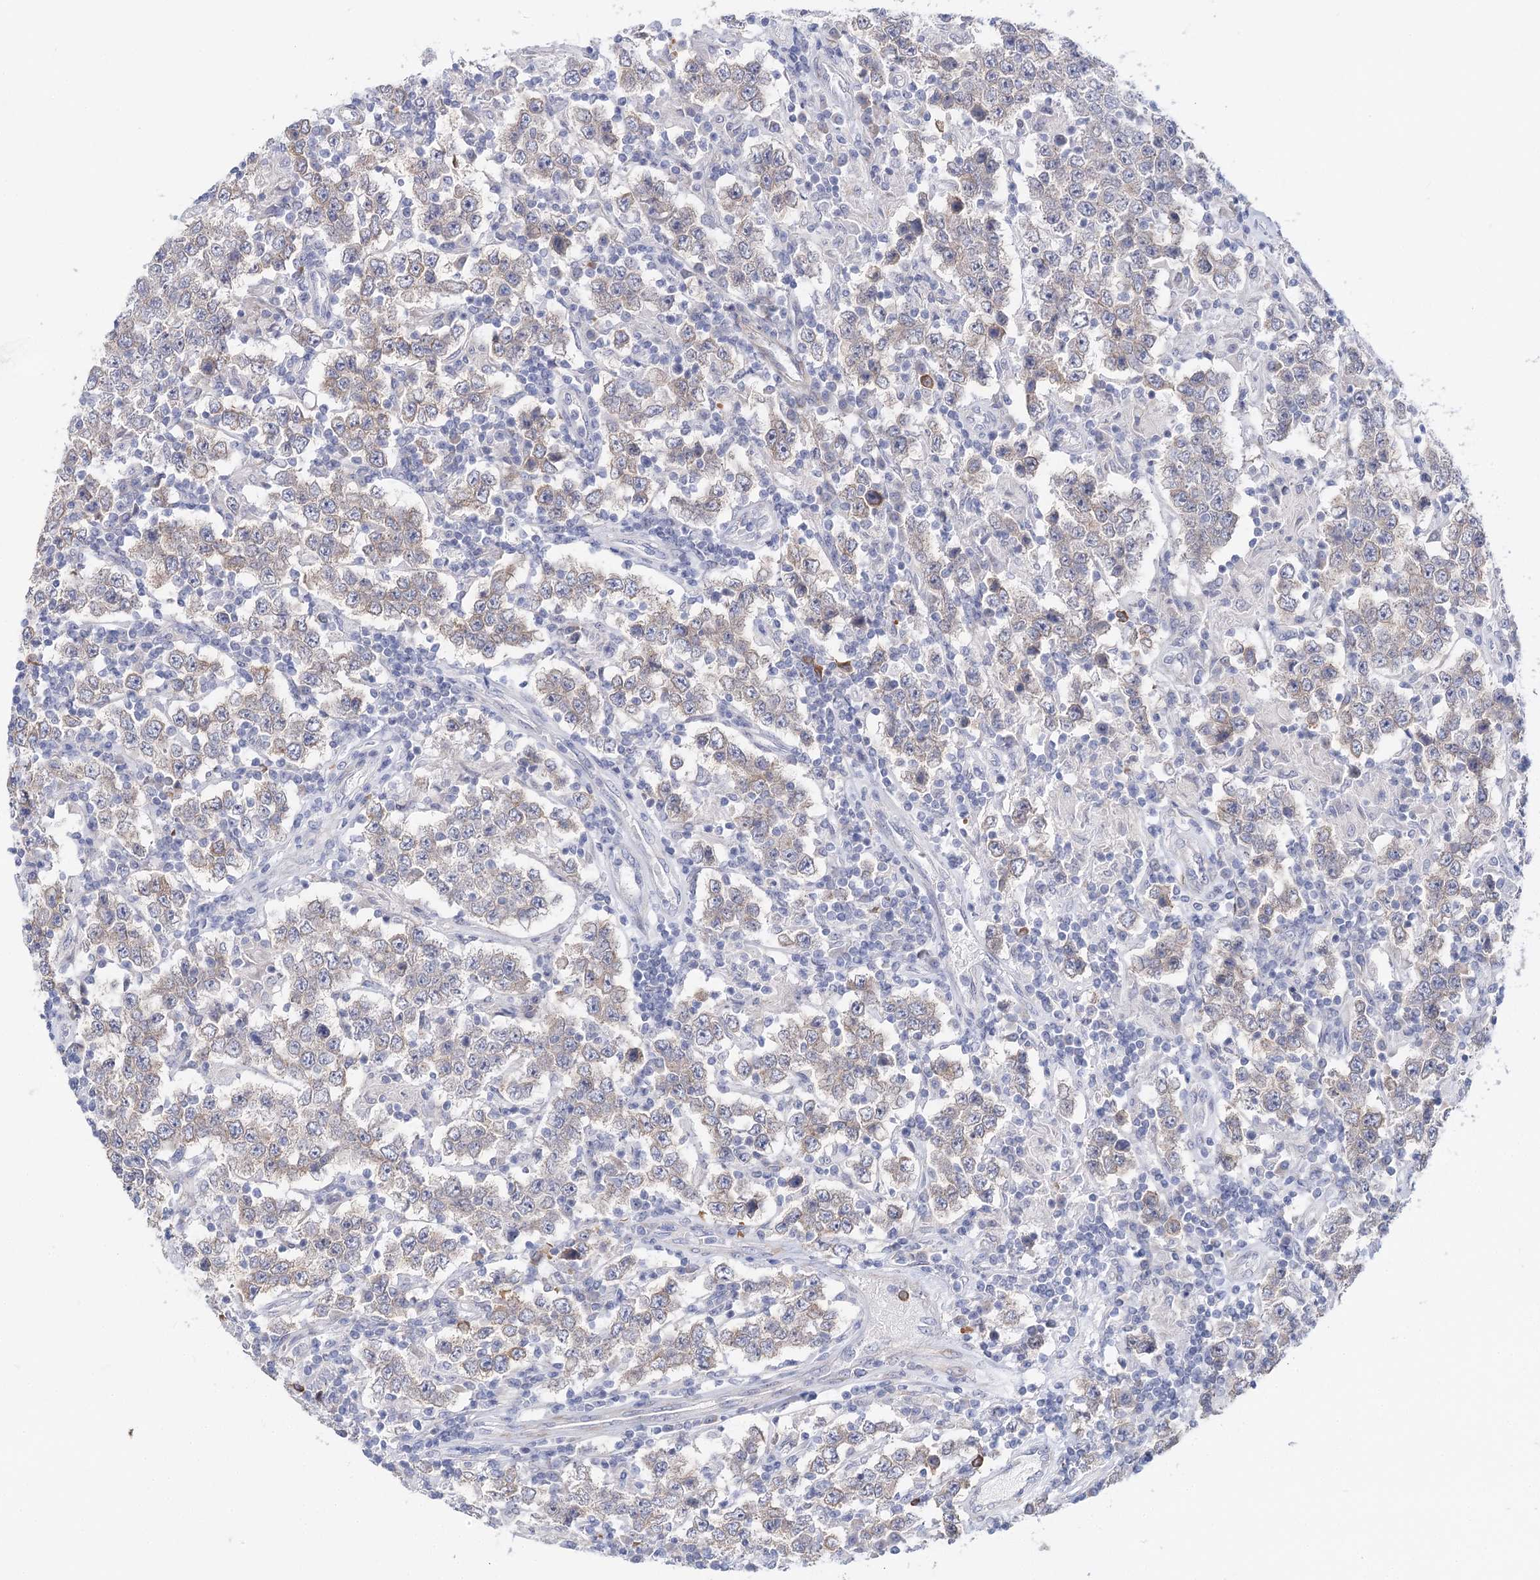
{"staining": {"intensity": "weak", "quantity": "<25%", "location": "cytoplasmic/membranous"}, "tissue": "testis cancer", "cell_type": "Tumor cells", "image_type": "cancer", "snomed": [{"axis": "morphology", "description": "Normal tissue, NOS"}, {"axis": "morphology", "description": "Urothelial carcinoma, High grade"}, {"axis": "morphology", "description": "Seminoma, NOS"}, {"axis": "morphology", "description": "Carcinoma, Embryonal, NOS"}, {"axis": "topography", "description": "Urinary bladder"}, {"axis": "topography", "description": "Testis"}], "caption": "A histopathology image of testis cancer (urothelial carcinoma (high-grade)) stained for a protein exhibits no brown staining in tumor cells.", "gene": "TEX12", "patient": {"sex": "male", "age": 41}}